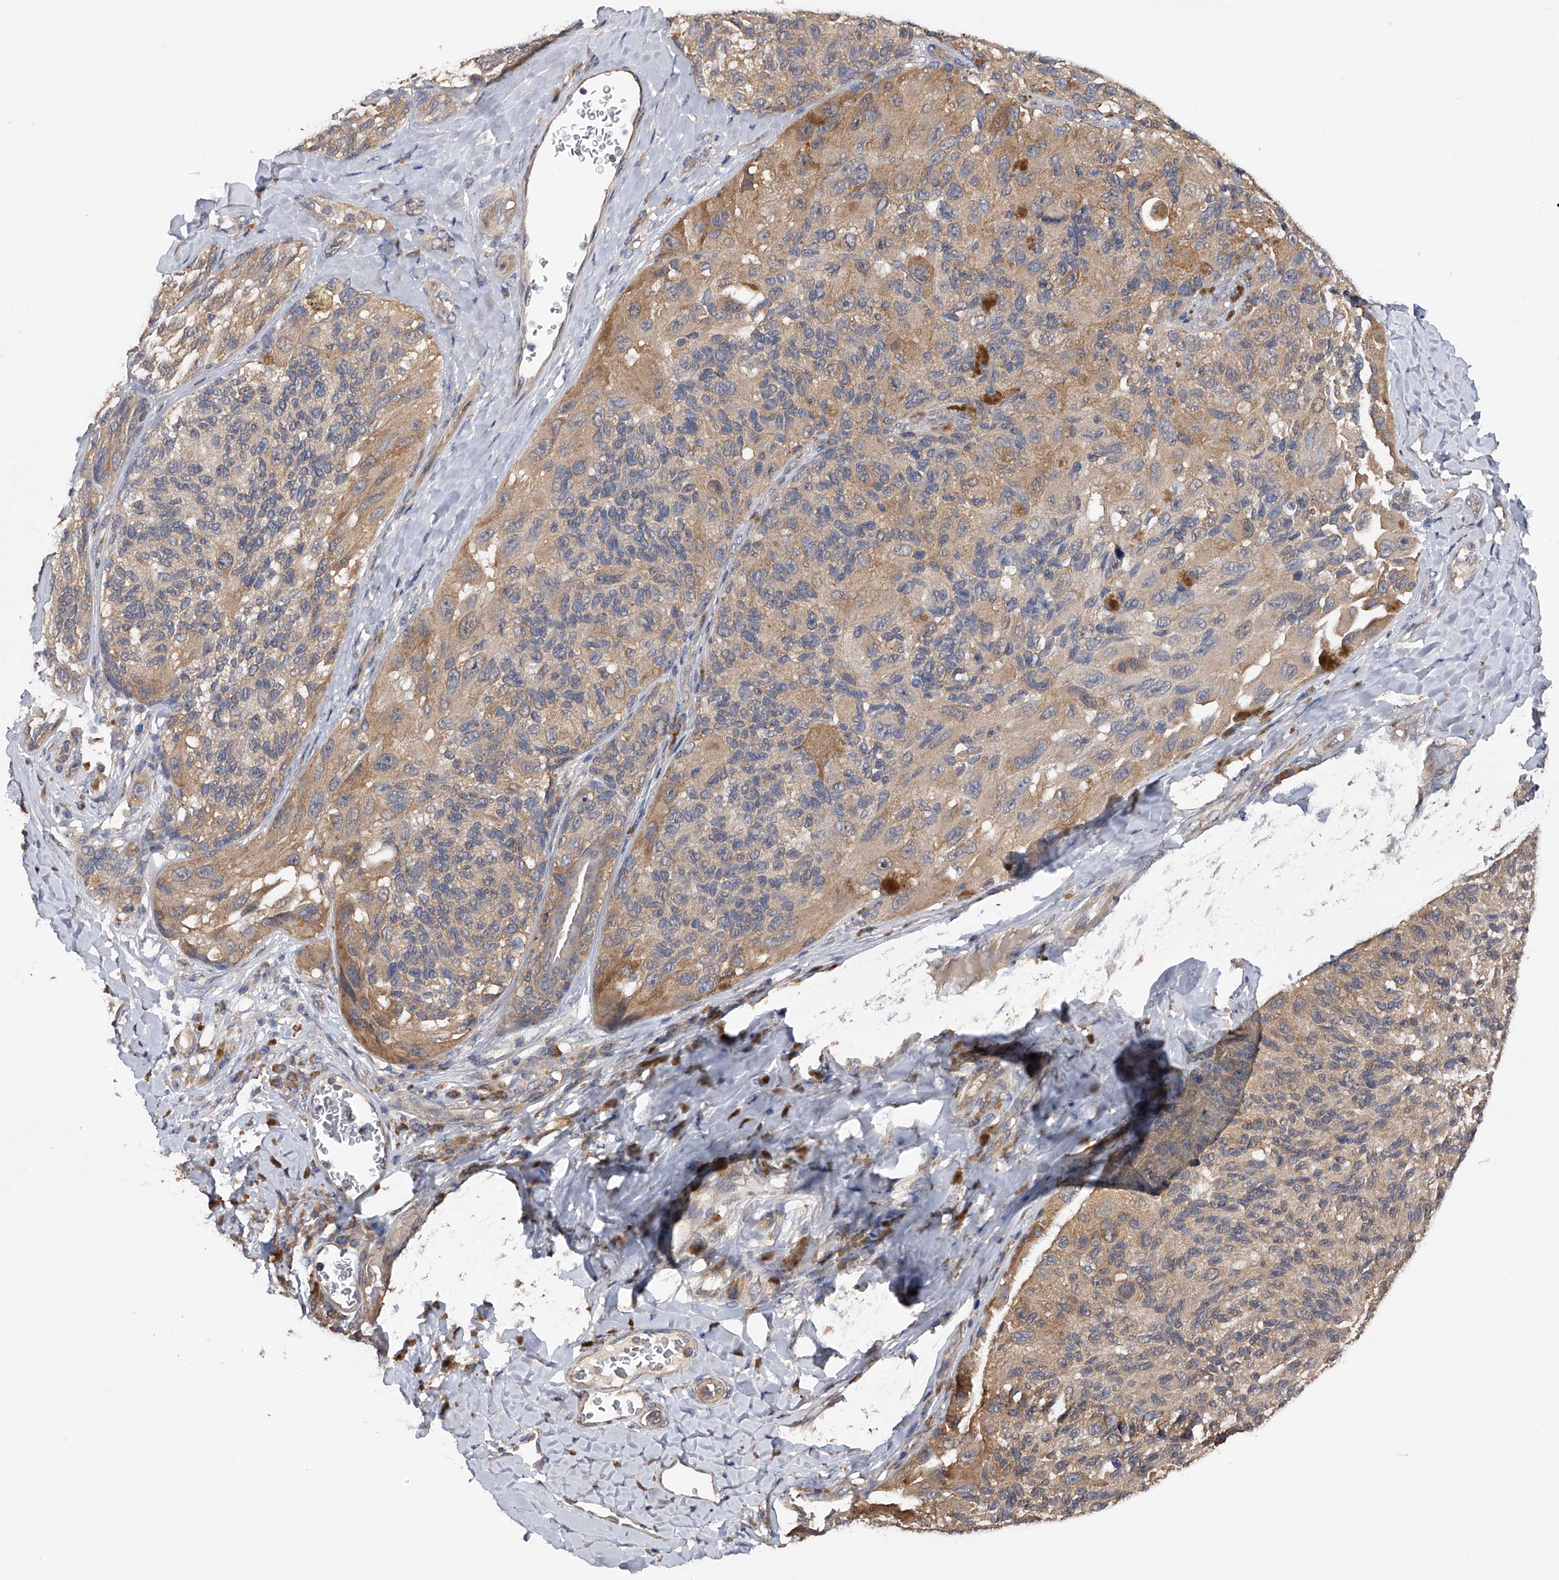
{"staining": {"intensity": "weak", "quantity": "25%-75%", "location": "cytoplasmic/membranous"}, "tissue": "melanoma", "cell_type": "Tumor cells", "image_type": "cancer", "snomed": [{"axis": "morphology", "description": "Malignant melanoma, NOS"}, {"axis": "topography", "description": "Skin"}], "caption": "IHC photomicrograph of neoplastic tissue: malignant melanoma stained using IHC exhibits low levels of weak protein expression localized specifically in the cytoplasmic/membranous of tumor cells, appearing as a cytoplasmic/membranous brown color.", "gene": "CFAP298", "patient": {"sex": "female", "age": 73}}